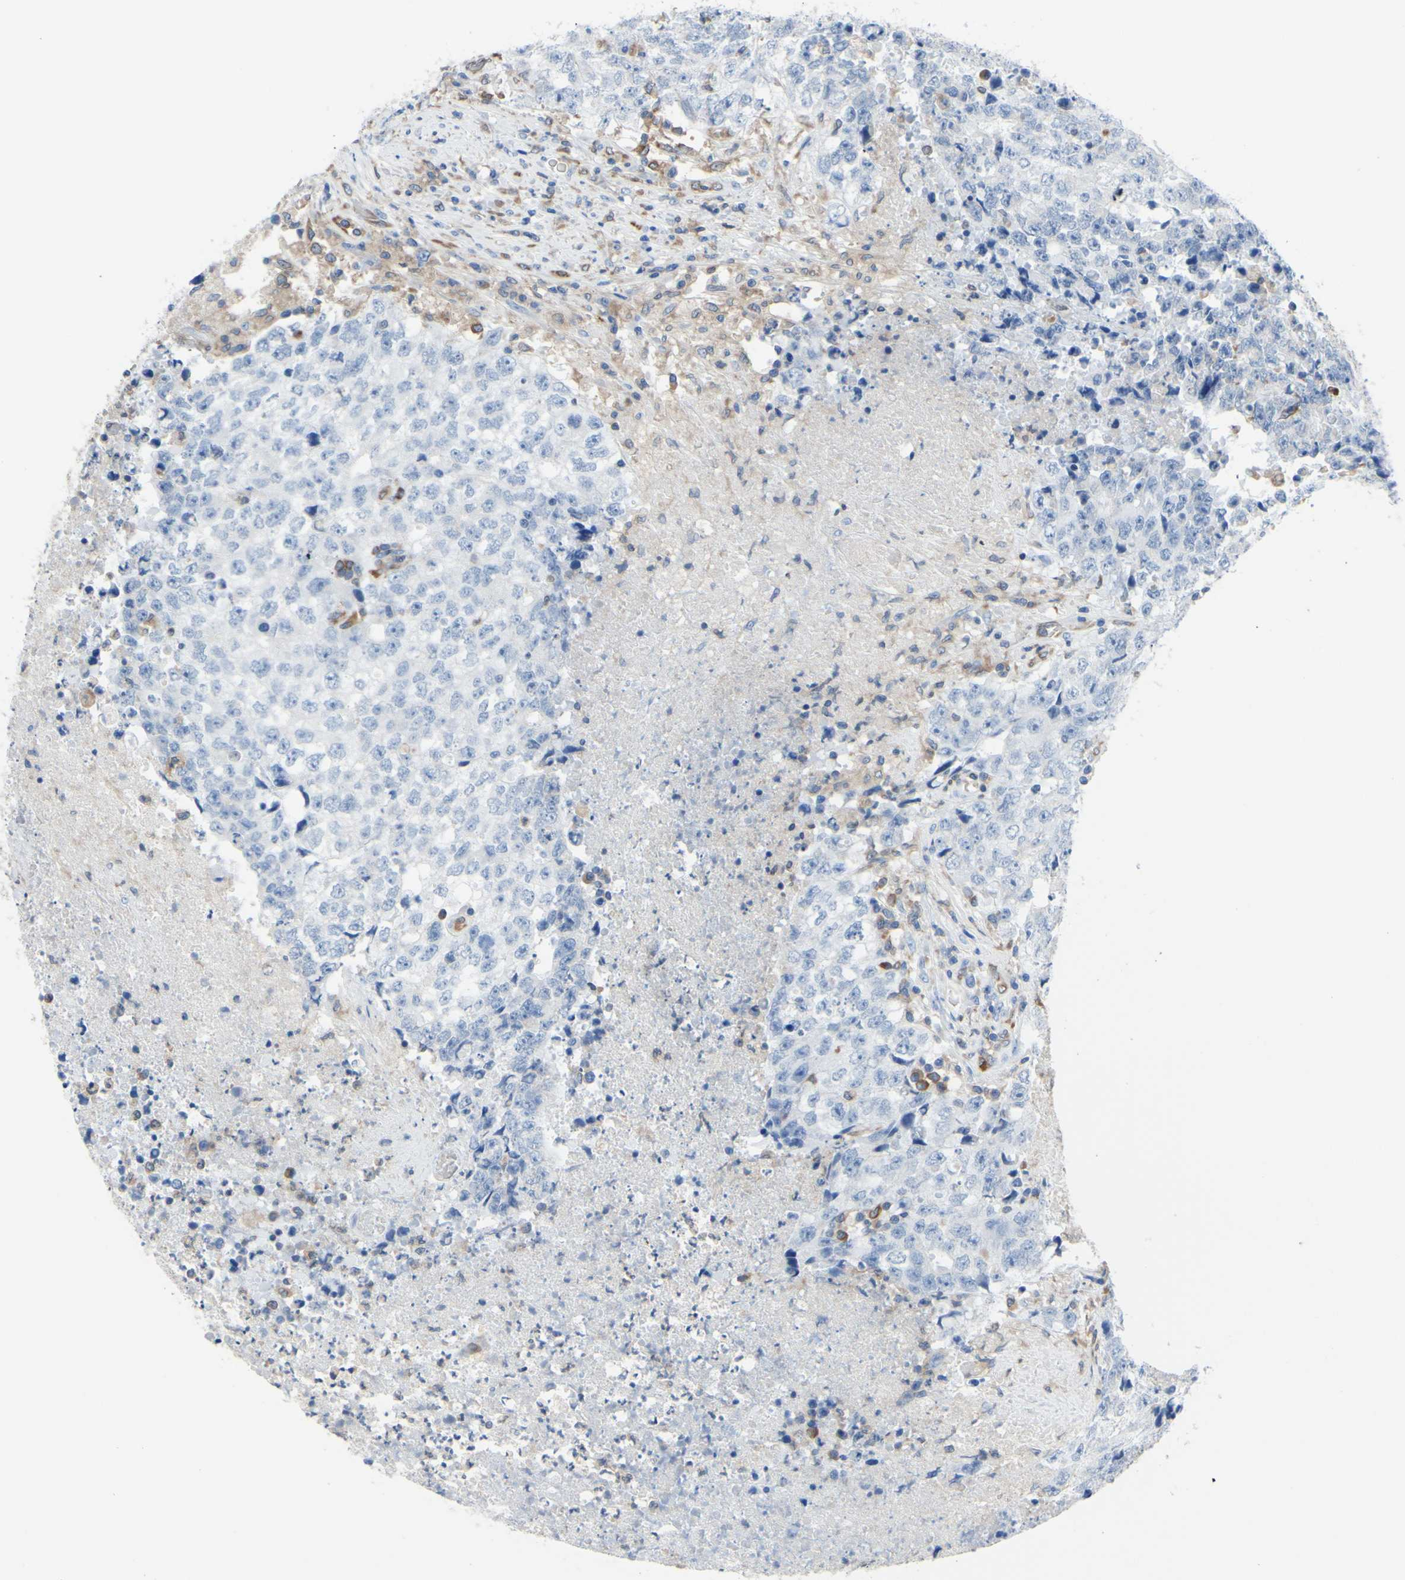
{"staining": {"intensity": "negative", "quantity": "none", "location": "none"}, "tissue": "testis cancer", "cell_type": "Tumor cells", "image_type": "cancer", "snomed": [{"axis": "morphology", "description": "Necrosis, NOS"}, {"axis": "morphology", "description": "Carcinoma, Embryonal, NOS"}, {"axis": "topography", "description": "Testis"}], "caption": "IHC of human testis cancer reveals no positivity in tumor cells. (DAB IHC visualized using brightfield microscopy, high magnification).", "gene": "MGST2", "patient": {"sex": "male", "age": 19}}